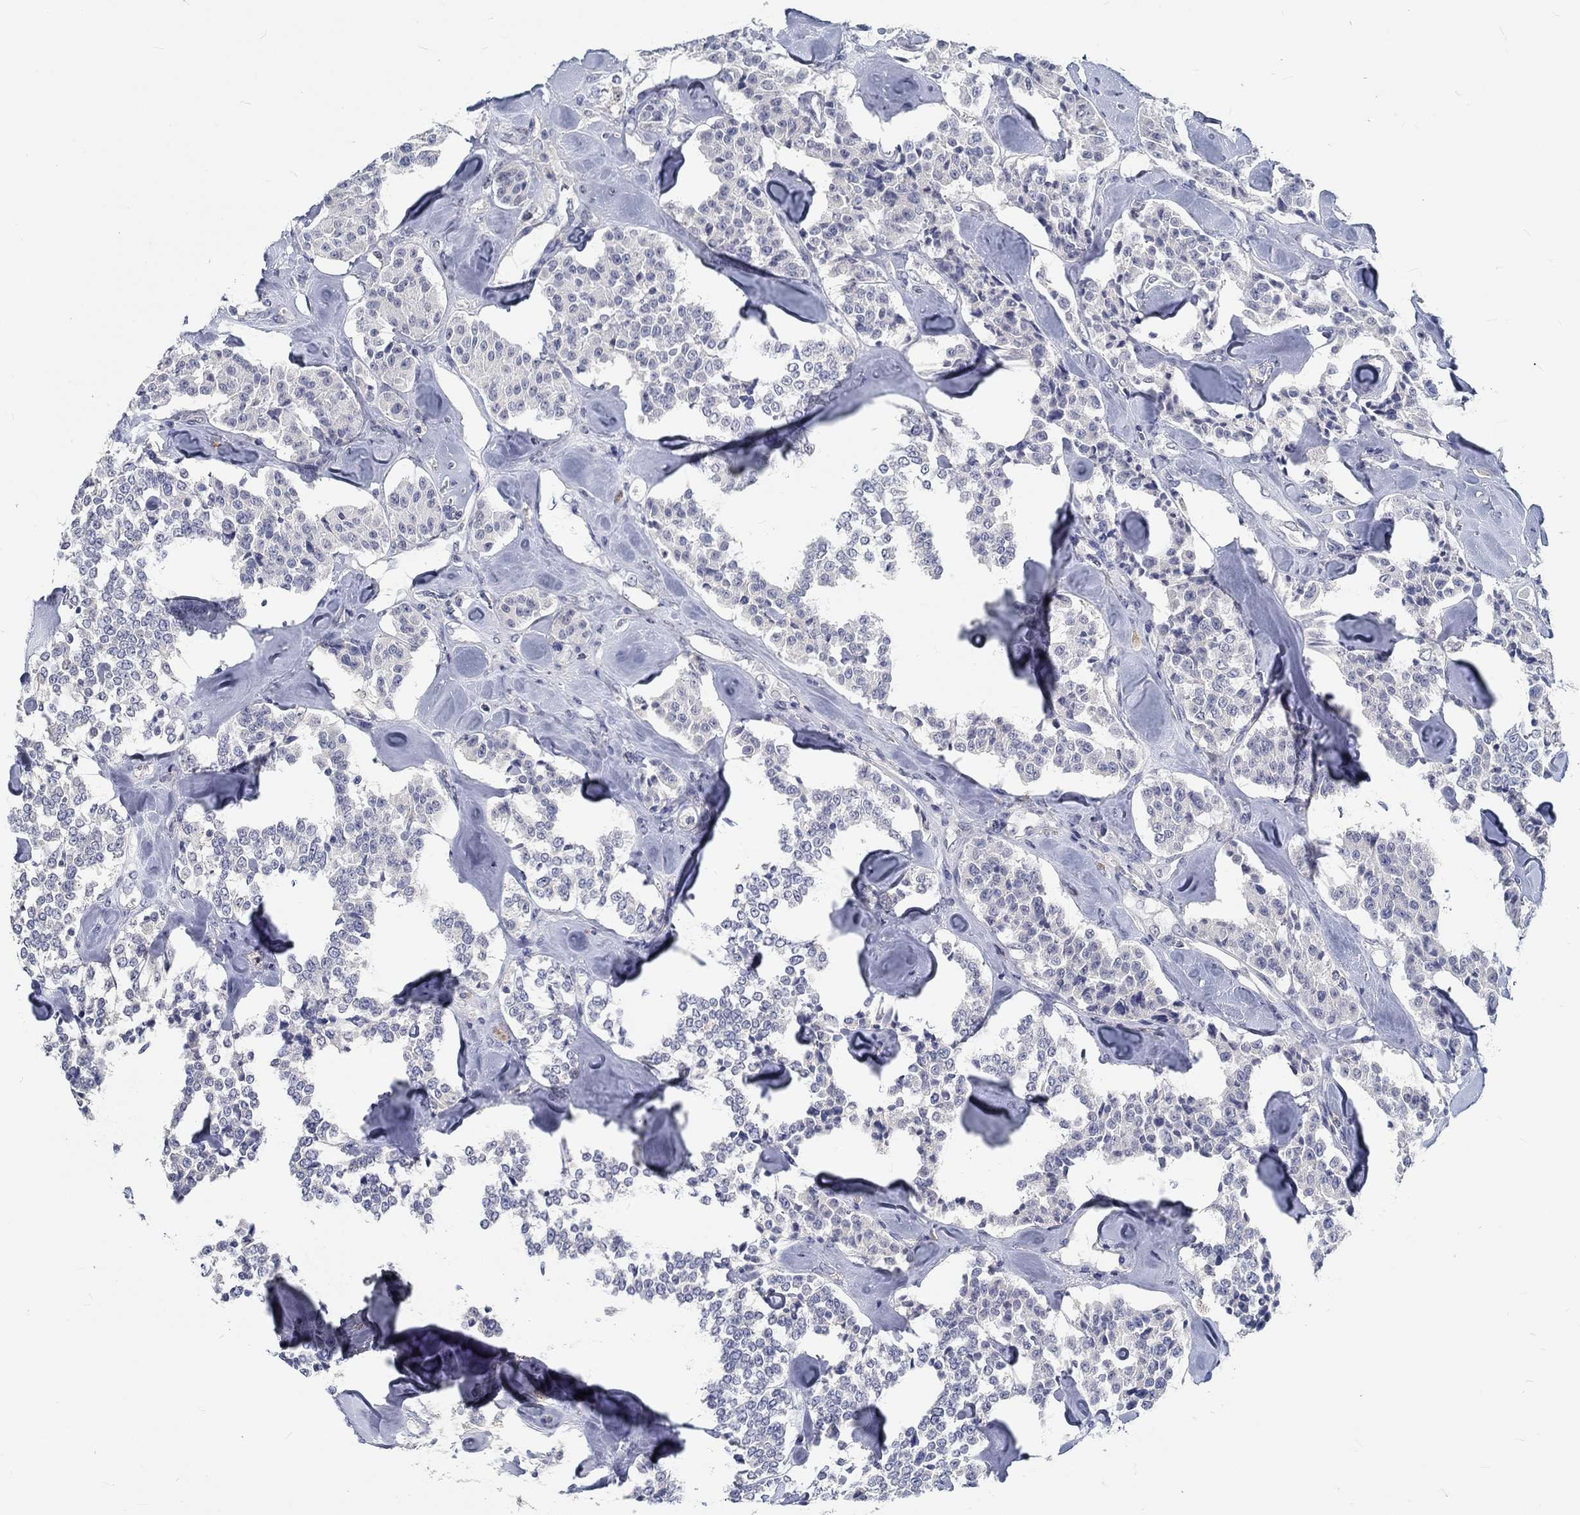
{"staining": {"intensity": "negative", "quantity": "none", "location": "none"}, "tissue": "carcinoid", "cell_type": "Tumor cells", "image_type": "cancer", "snomed": [{"axis": "morphology", "description": "Carcinoid, malignant, NOS"}, {"axis": "topography", "description": "Pancreas"}], "caption": "A micrograph of carcinoid stained for a protein displays no brown staining in tumor cells.", "gene": "MYBPC1", "patient": {"sex": "male", "age": 41}}